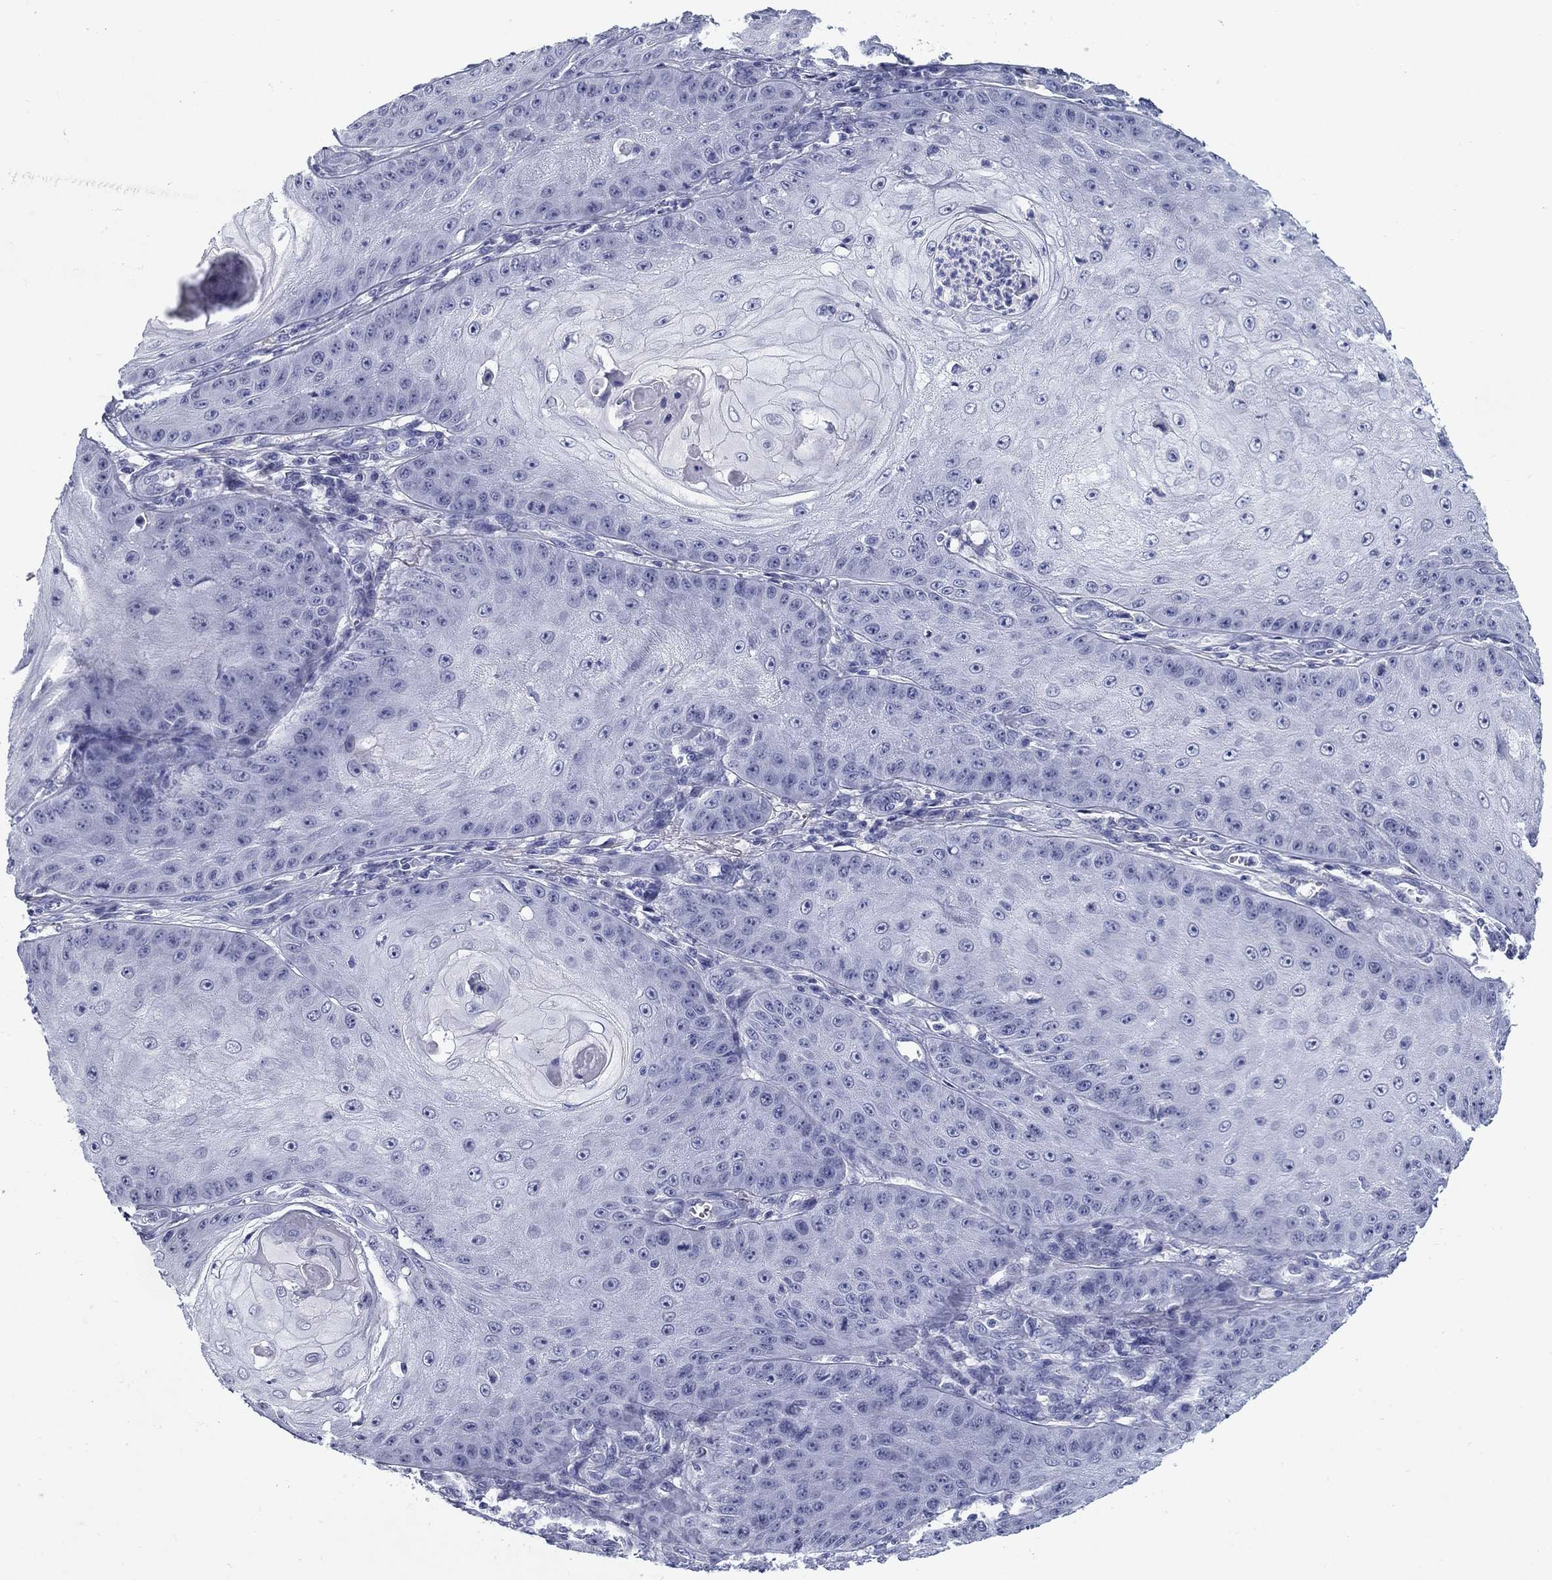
{"staining": {"intensity": "negative", "quantity": "none", "location": "none"}, "tissue": "skin cancer", "cell_type": "Tumor cells", "image_type": "cancer", "snomed": [{"axis": "morphology", "description": "Squamous cell carcinoma, NOS"}, {"axis": "topography", "description": "Skin"}], "caption": "Squamous cell carcinoma (skin) was stained to show a protein in brown. There is no significant positivity in tumor cells.", "gene": "C4orf19", "patient": {"sex": "male", "age": 70}}